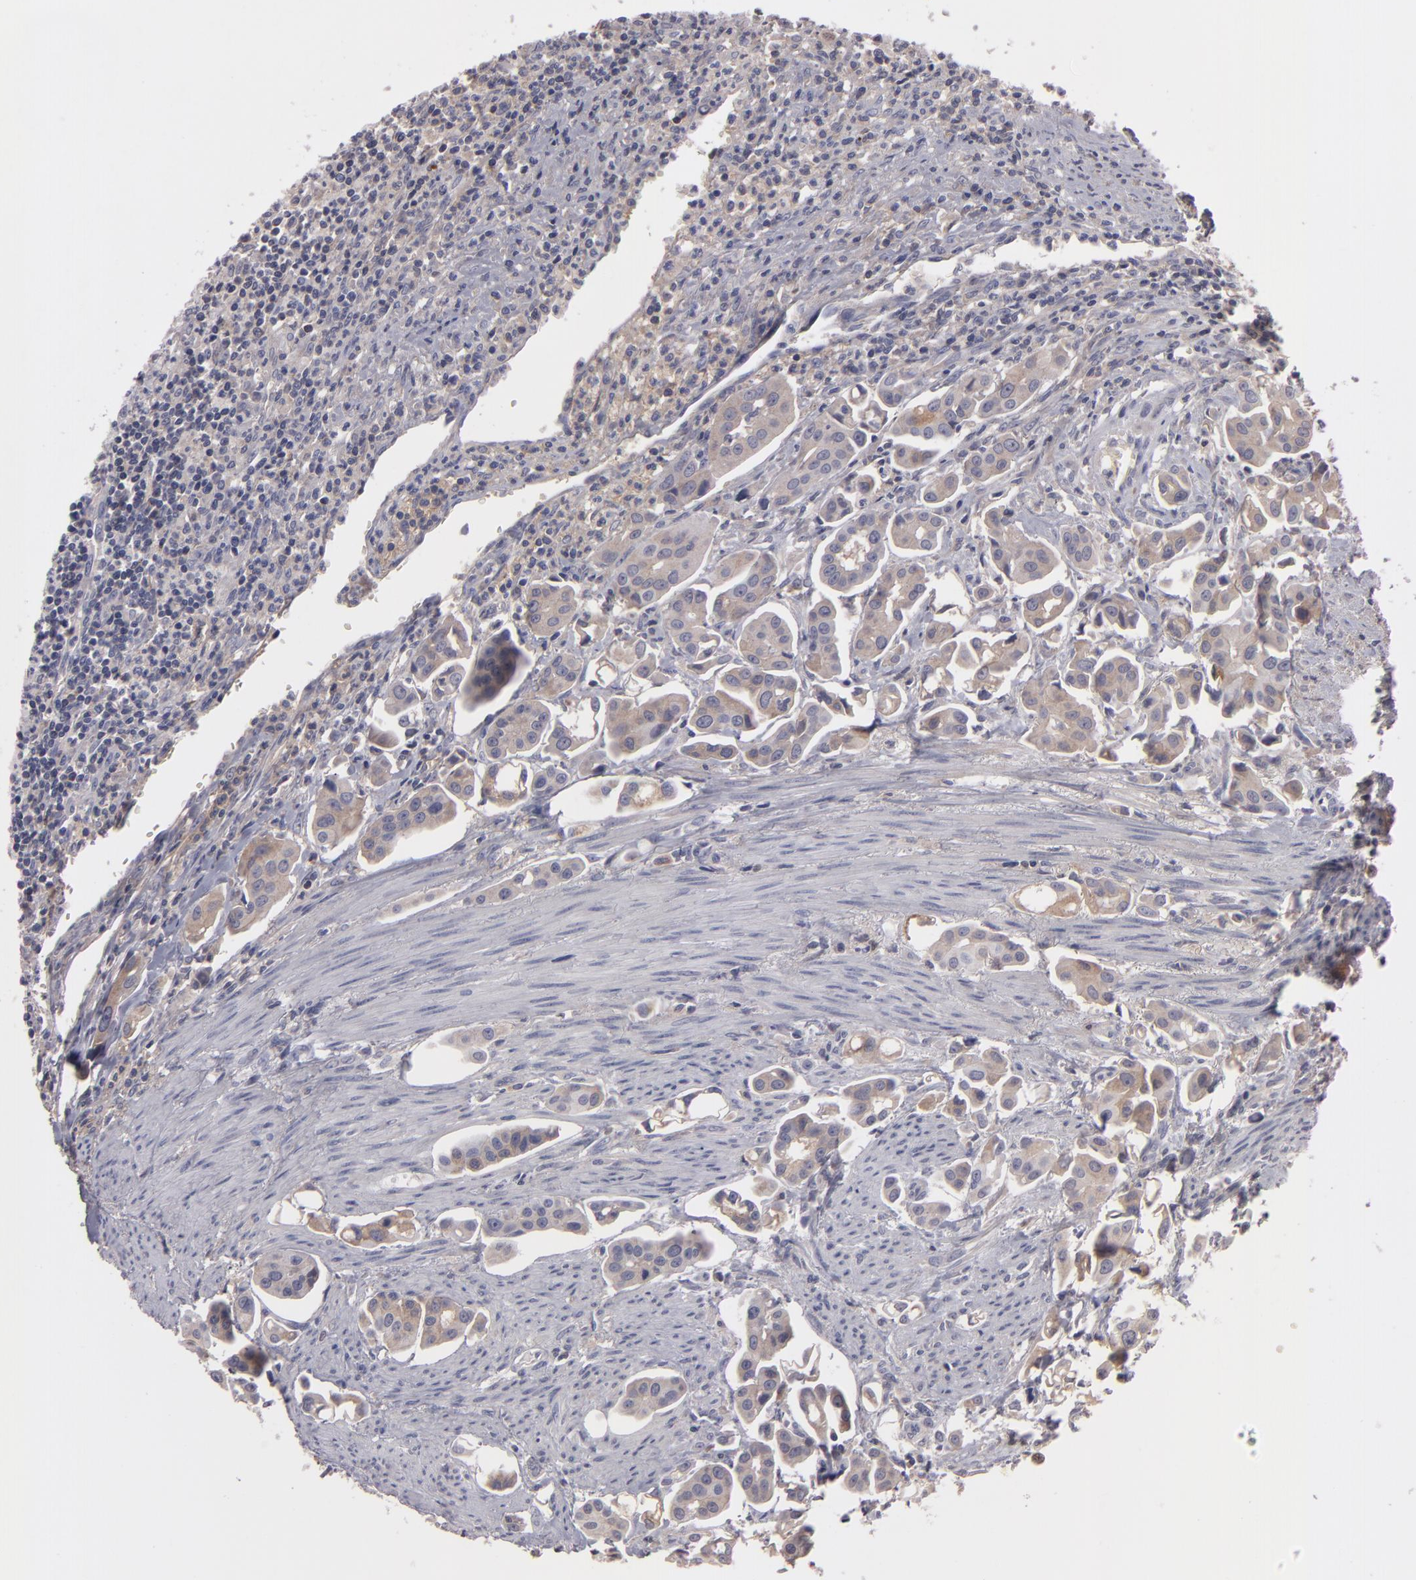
{"staining": {"intensity": "weak", "quantity": "25%-75%", "location": "cytoplasmic/membranous"}, "tissue": "urothelial cancer", "cell_type": "Tumor cells", "image_type": "cancer", "snomed": [{"axis": "morphology", "description": "Urothelial carcinoma, High grade"}, {"axis": "topography", "description": "Urinary bladder"}], "caption": "Urothelial cancer stained for a protein exhibits weak cytoplasmic/membranous positivity in tumor cells. The staining is performed using DAB (3,3'-diaminobenzidine) brown chromogen to label protein expression. The nuclei are counter-stained blue using hematoxylin.", "gene": "ITIH4", "patient": {"sex": "male", "age": 66}}